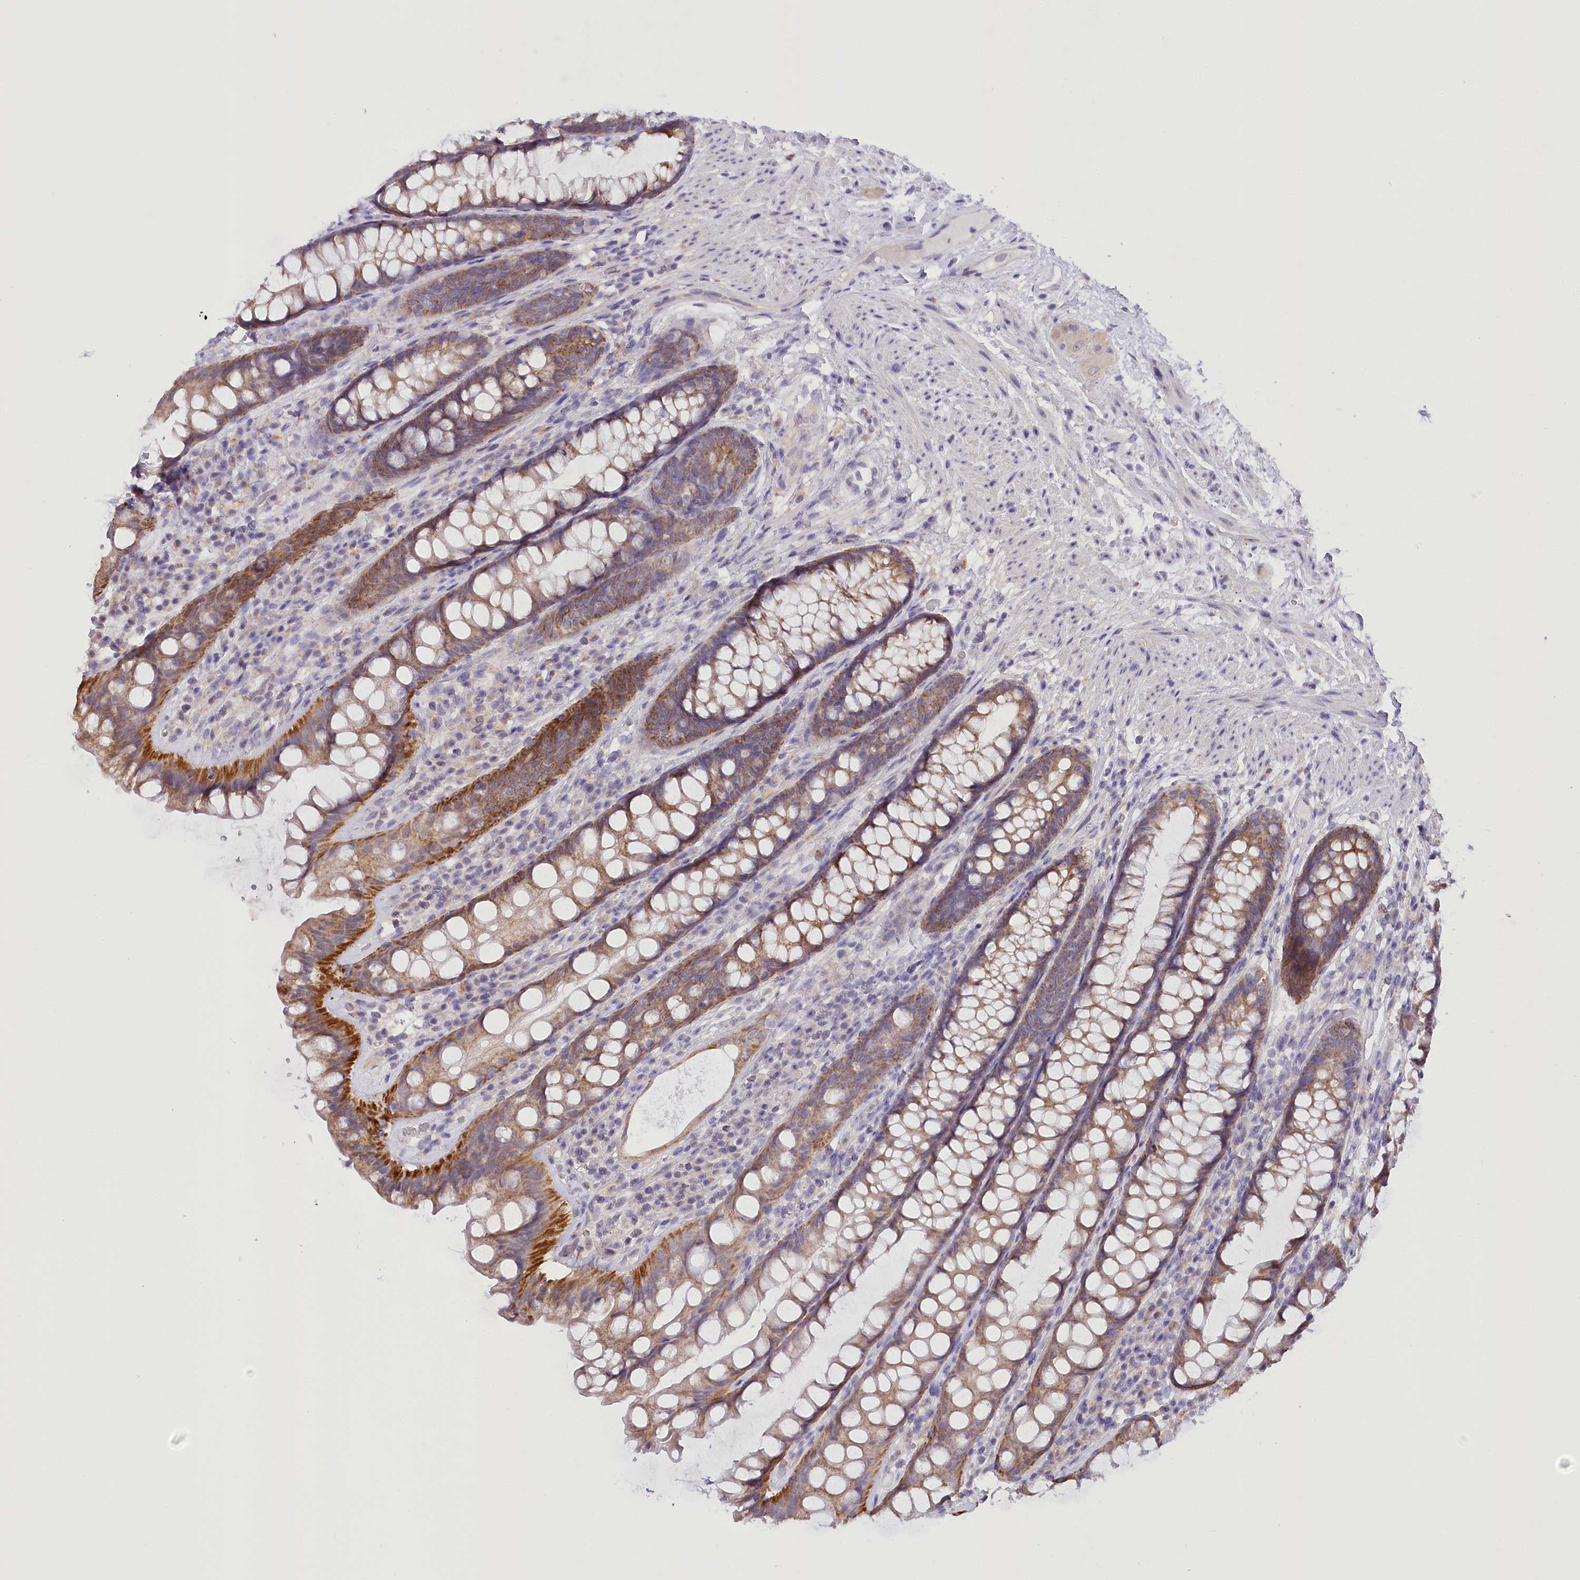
{"staining": {"intensity": "strong", "quantity": "25%-75%", "location": "cytoplasmic/membranous"}, "tissue": "rectum", "cell_type": "Glandular cells", "image_type": "normal", "snomed": [{"axis": "morphology", "description": "Normal tissue, NOS"}, {"axis": "topography", "description": "Rectum"}], "caption": "Immunohistochemistry micrograph of benign rectum: human rectum stained using IHC displays high levels of strong protein expression localized specifically in the cytoplasmic/membranous of glandular cells, appearing as a cytoplasmic/membranous brown color.", "gene": "DCUN1D1", "patient": {"sex": "male", "age": 74}}